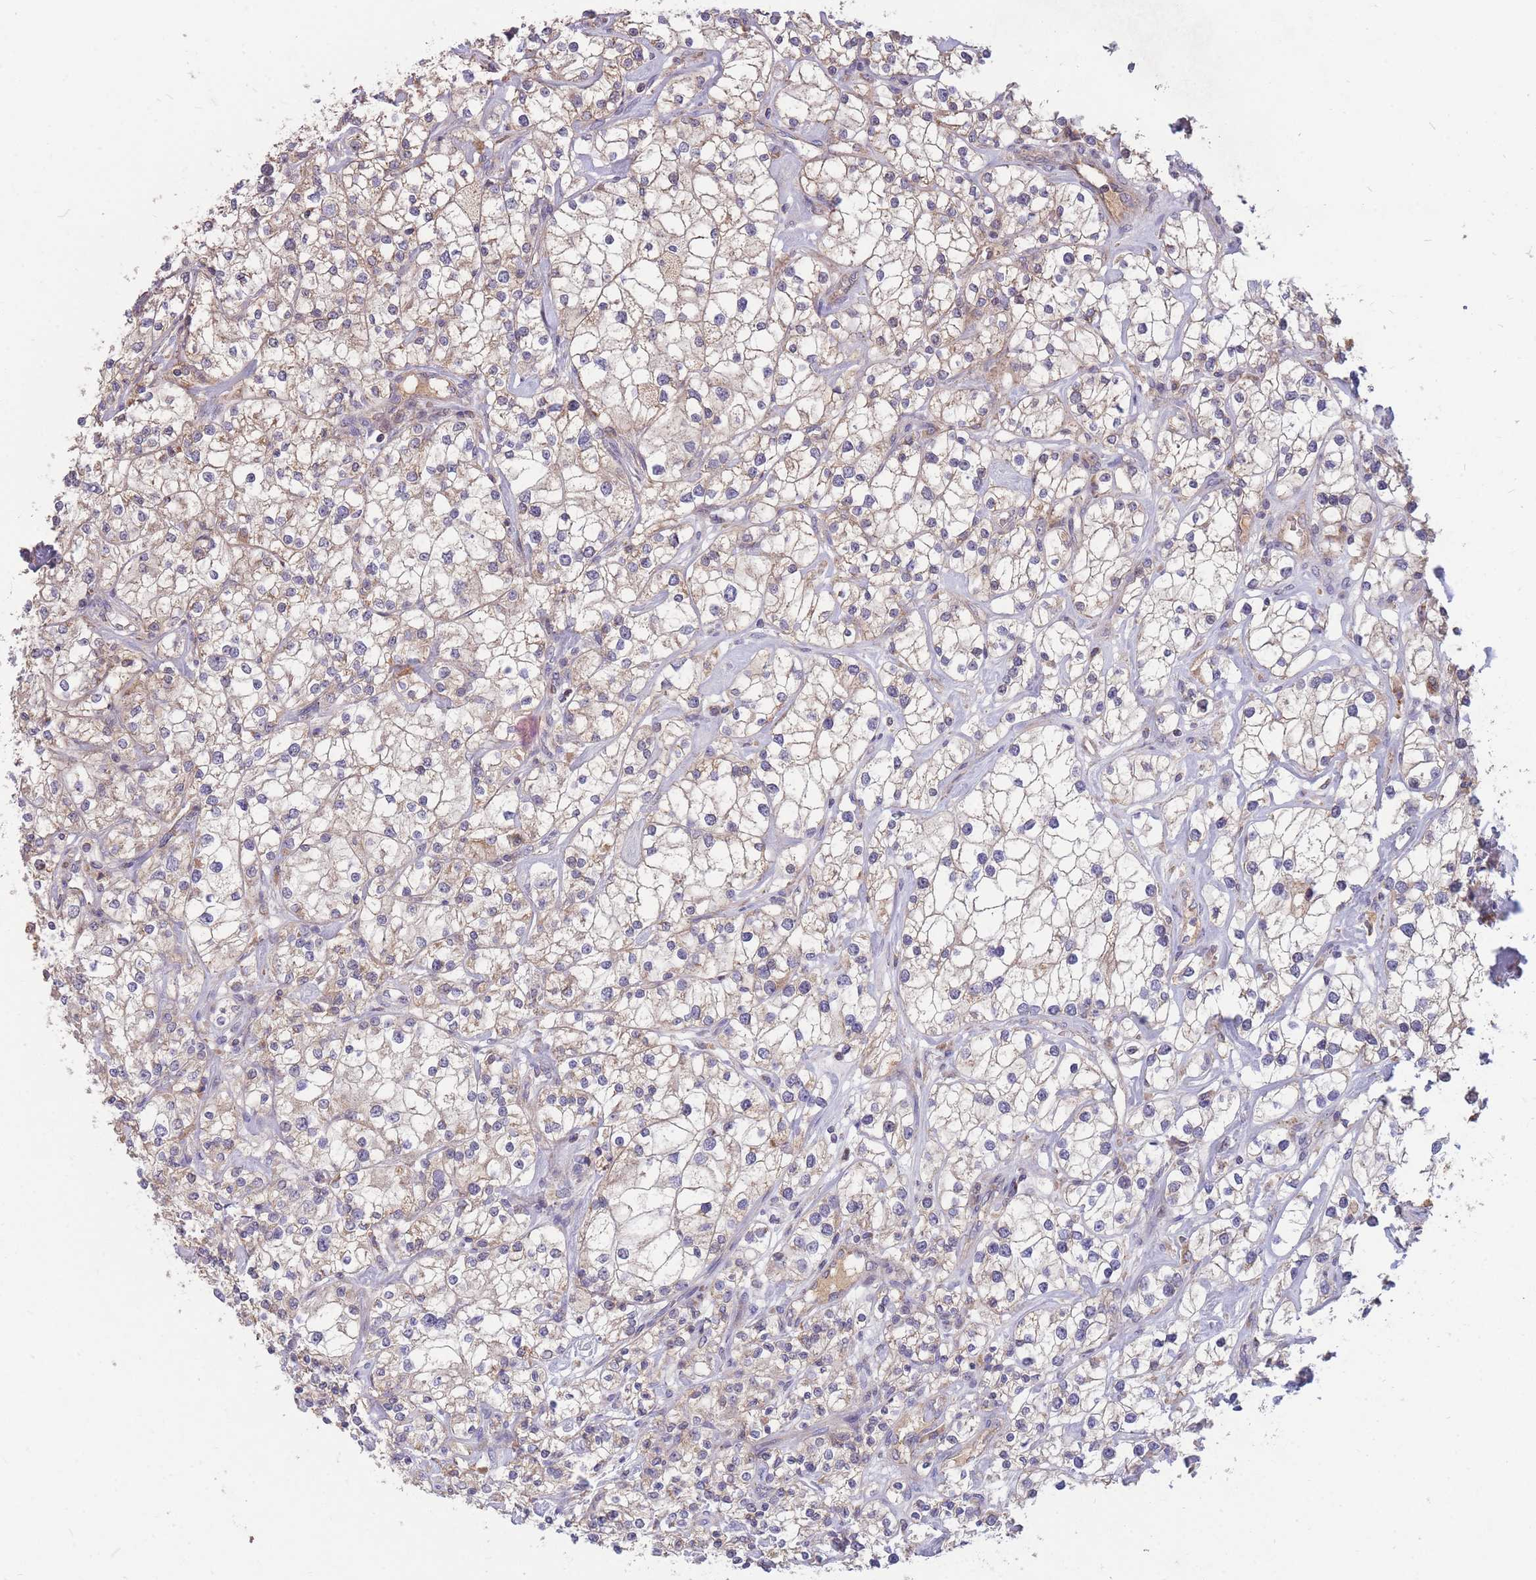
{"staining": {"intensity": "weak", "quantity": "25%-75%", "location": "cytoplasmic/membranous"}, "tissue": "renal cancer", "cell_type": "Tumor cells", "image_type": "cancer", "snomed": [{"axis": "morphology", "description": "Adenocarcinoma, NOS"}, {"axis": "topography", "description": "Kidney"}], "caption": "Tumor cells display low levels of weak cytoplasmic/membranous positivity in about 25%-75% of cells in adenocarcinoma (renal). The staining is performed using DAB brown chromogen to label protein expression. The nuclei are counter-stained blue using hematoxylin.", "gene": "PTPMT1", "patient": {"sex": "male", "age": 77}}